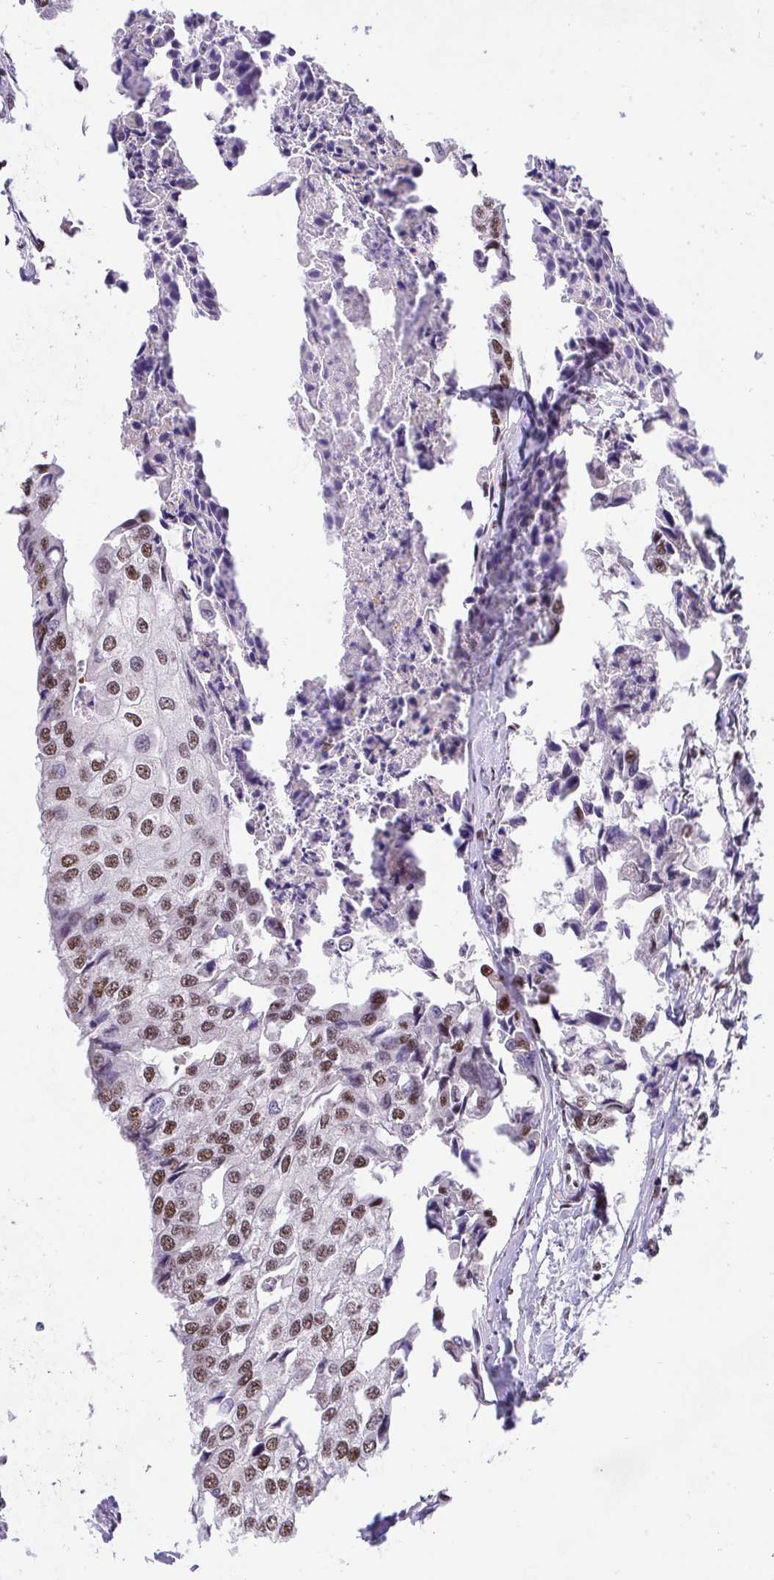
{"staining": {"intensity": "moderate", "quantity": ">75%", "location": "nuclear"}, "tissue": "urothelial cancer", "cell_type": "Tumor cells", "image_type": "cancer", "snomed": [{"axis": "morphology", "description": "Urothelial carcinoma, High grade"}, {"axis": "topography", "description": "Urinary bladder"}], "caption": "There is medium levels of moderate nuclear positivity in tumor cells of urothelial carcinoma (high-grade), as demonstrated by immunohistochemical staining (brown color).", "gene": "SYNE4", "patient": {"sex": "male", "age": 64}}